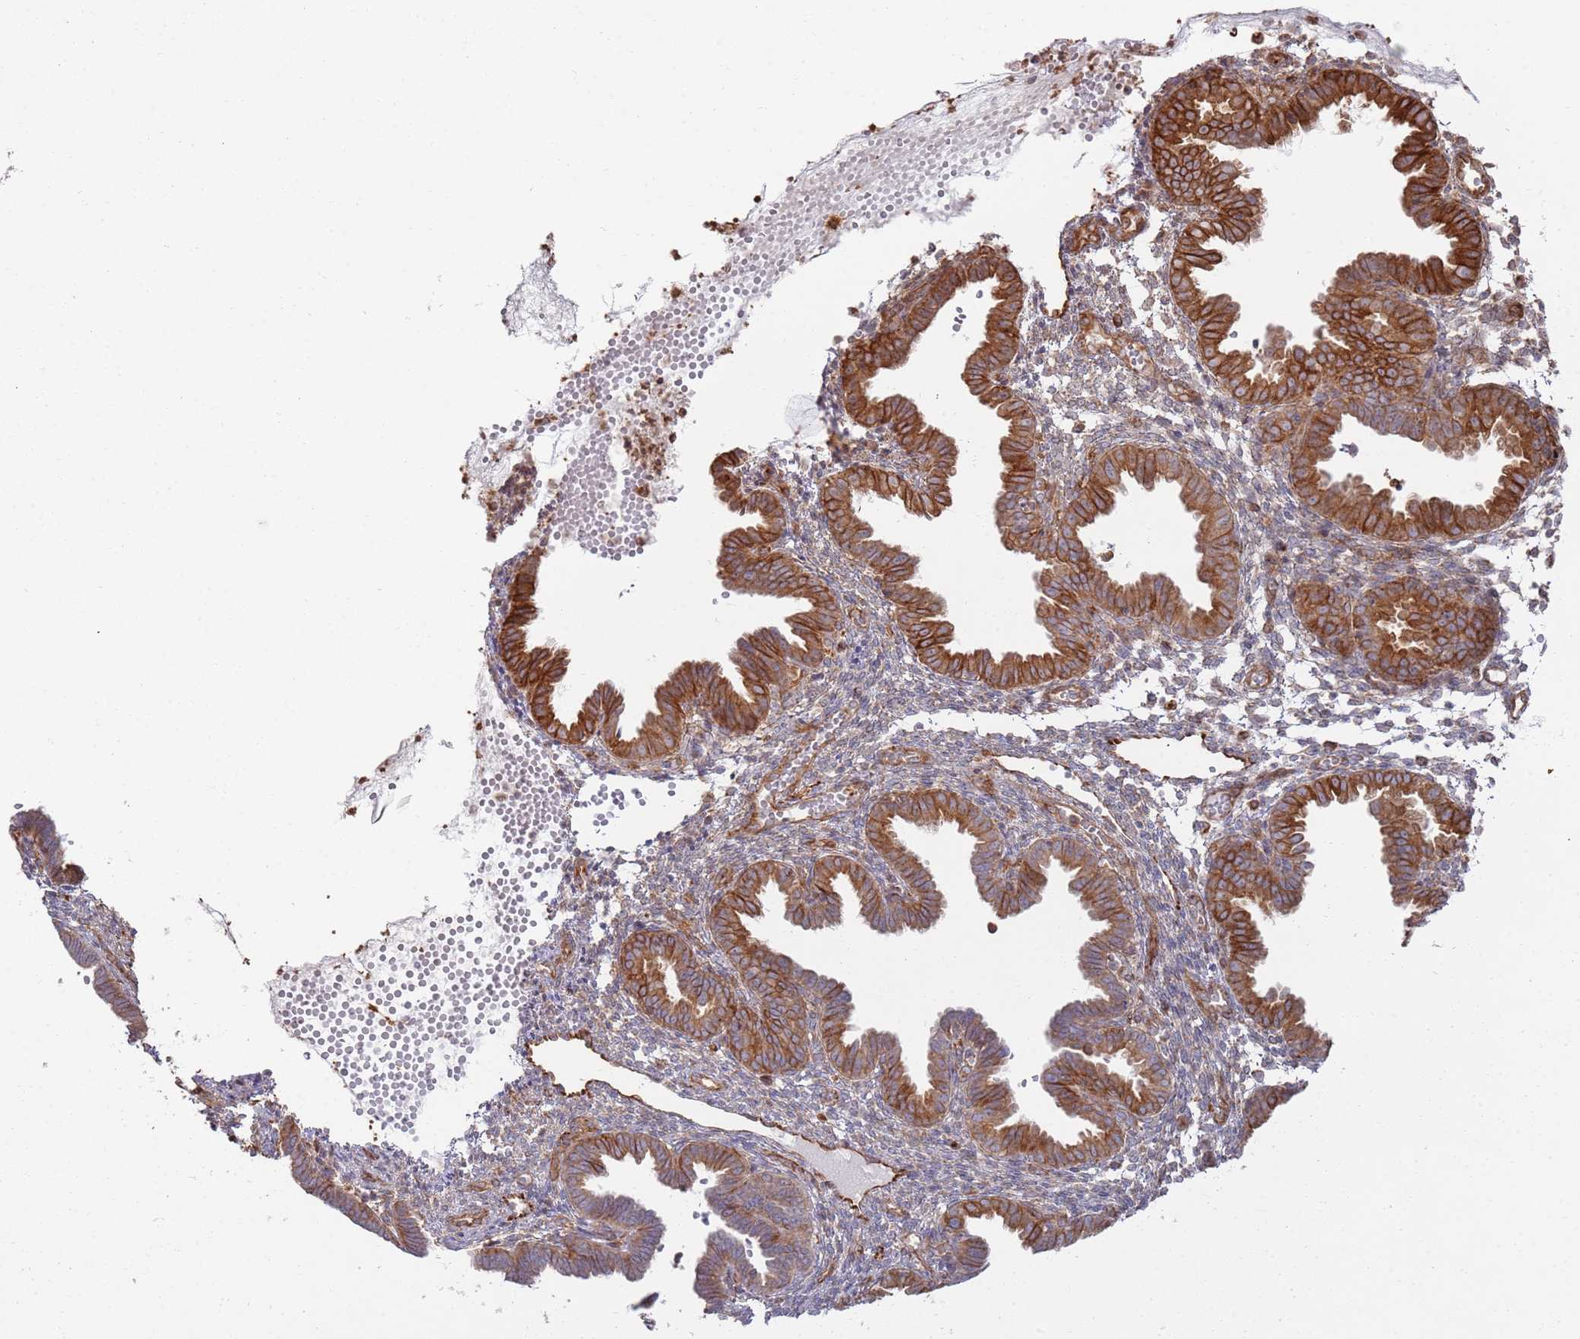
{"staining": {"intensity": "negative", "quantity": "none", "location": "none"}, "tissue": "endometrium", "cell_type": "Cells in endometrial stroma", "image_type": "normal", "snomed": [{"axis": "morphology", "description": "Normal tissue, NOS"}, {"axis": "topography", "description": "Endometrium"}], "caption": "The IHC histopathology image has no significant staining in cells in endometrial stroma of endometrium.", "gene": "PHF21A", "patient": {"sex": "female", "age": 33}}